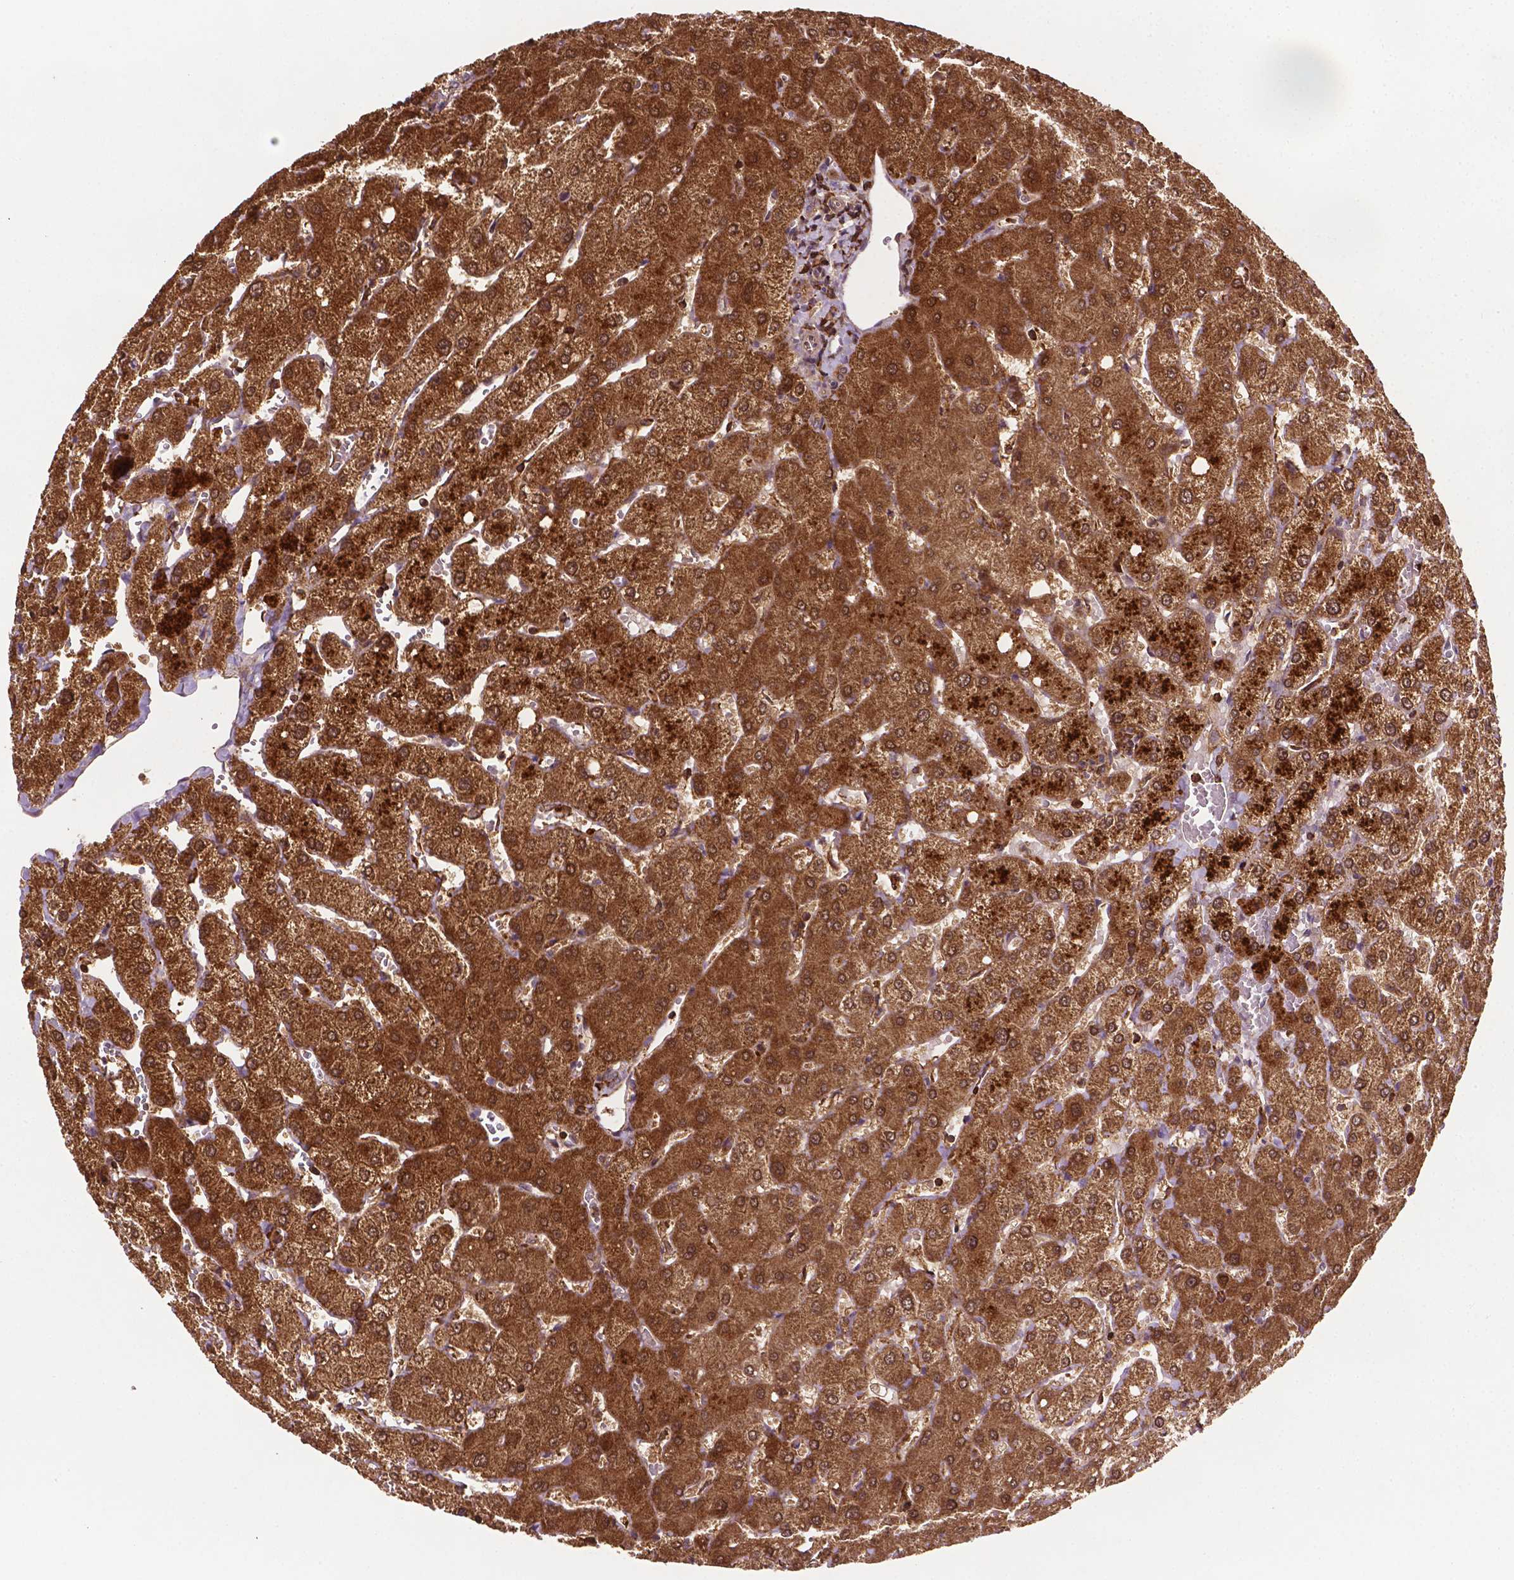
{"staining": {"intensity": "weak", "quantity": ">75%", "location": "cytoplasmic/membranous"}, "tissue": "liver", "cell_type": "Cholangiocytes", "image_type": "normal", "snomed": [{"axis": "morphology", "description": "Normal tissue, NOS"}, {"axis": "topography", "description": "Liver"}], "caption": "An image showing weak cytoplasmic/membranous positivity in approximately >75% of cholangiocytes in unremarkable liver, as visualized by brown immunohistochemical staining.", "gene": "ZMYND19", "patient": {"sex": "female", "age": 54}}